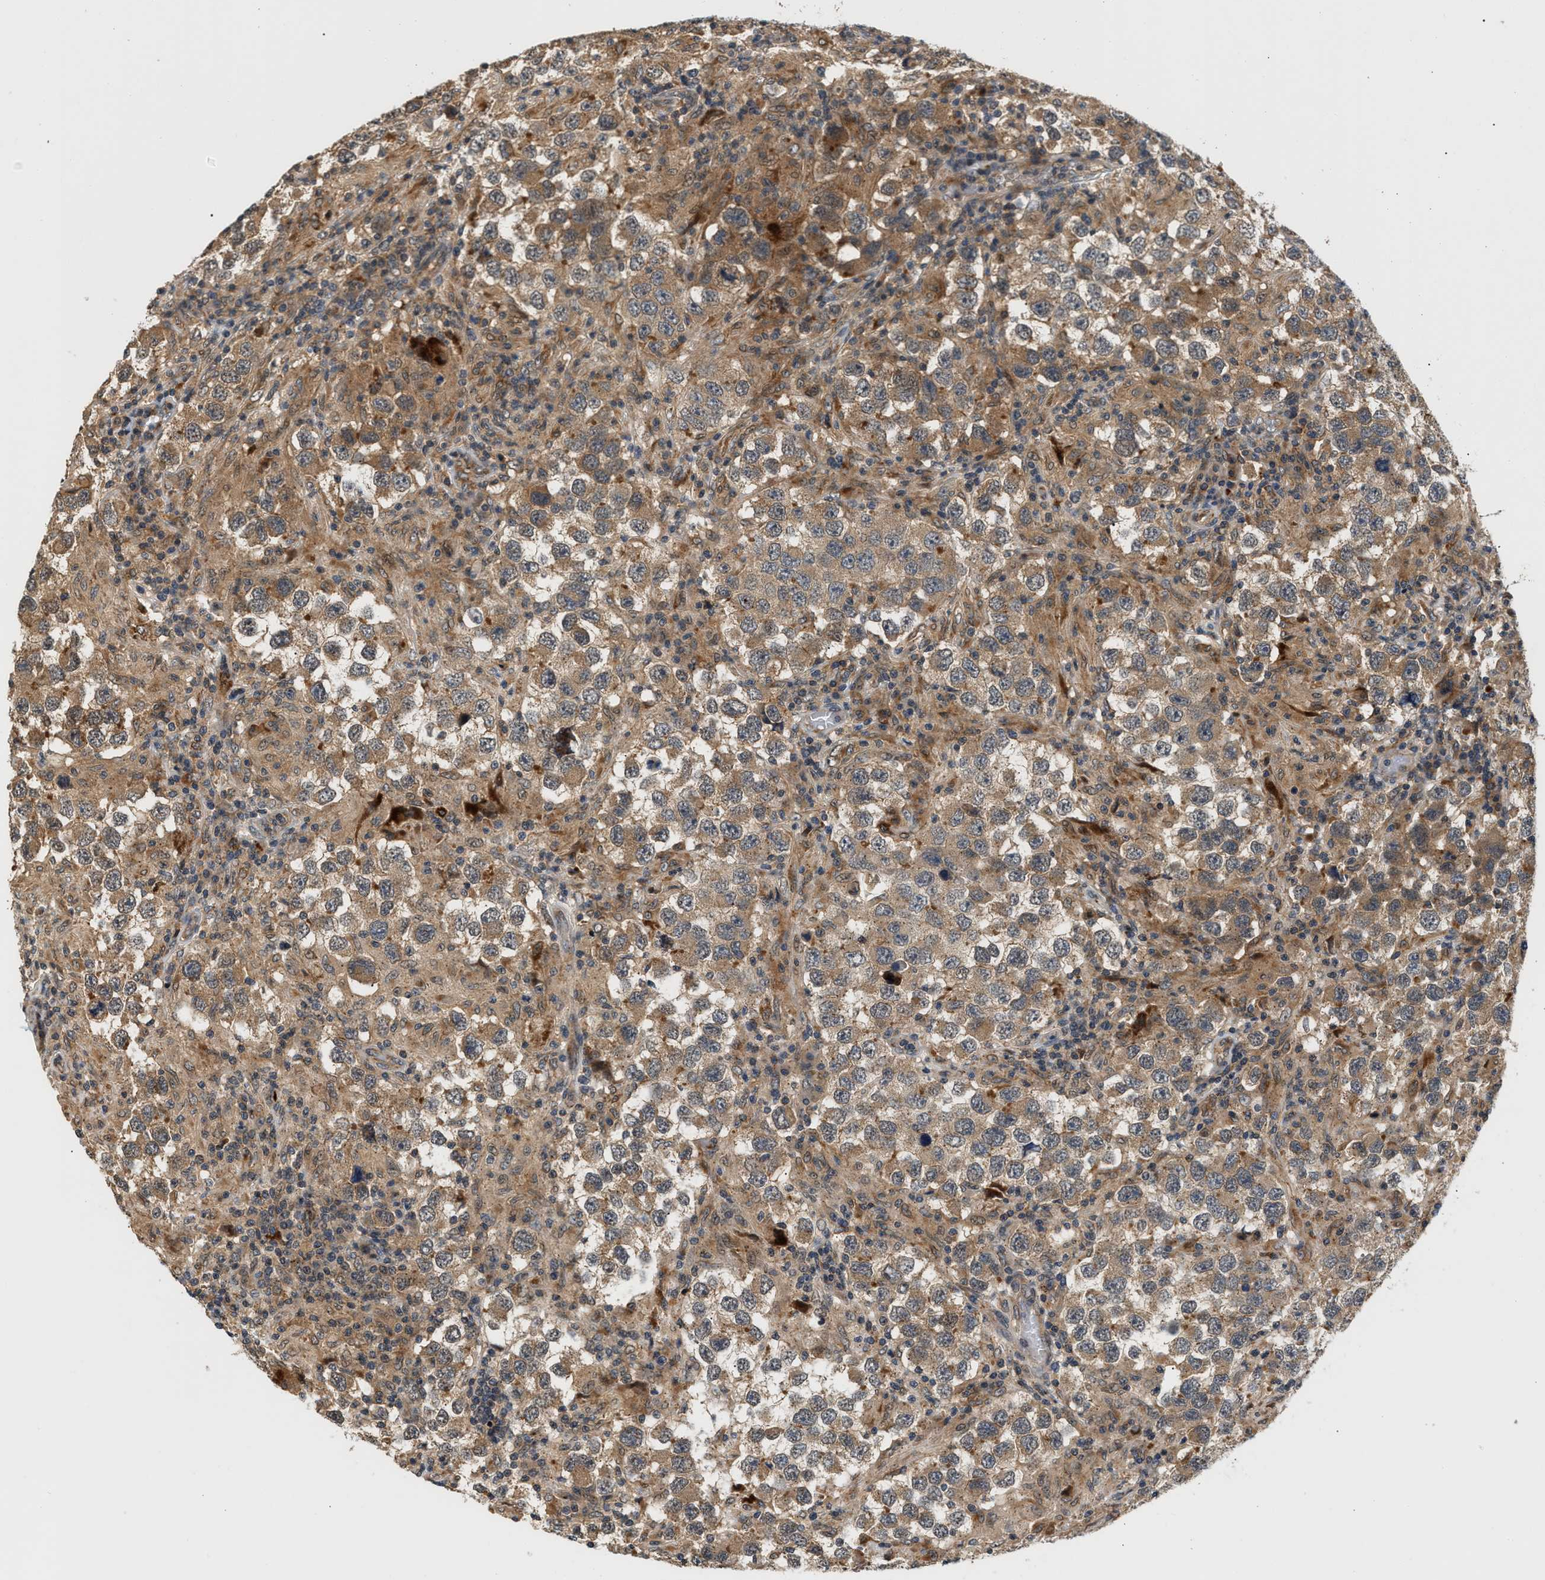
{"staining": {"intensity": "moderate", "quantity": ">75%", "location": "cytoplasmic/membranous"}, "tissue": "testis cancer", "cell_type": "Tumor cells", "image_type": "cancer", "snomed": [{"axis": "morphology", "description": "Carcinoma, Embryonal, NOS"}, {"axis": "topography", "description": "Testis"}], "caption": "Immunohistochemical staining of testis cancer (embryonal carcinoma) shows moderate cytoplasmic/membranous protein staining in approximately >75% of tumor cells. (Brightfield microscopy of DAB IHC at high magnification).", "gene": "MAP2K5", "patient": {"sex": "male", "age": 21}}